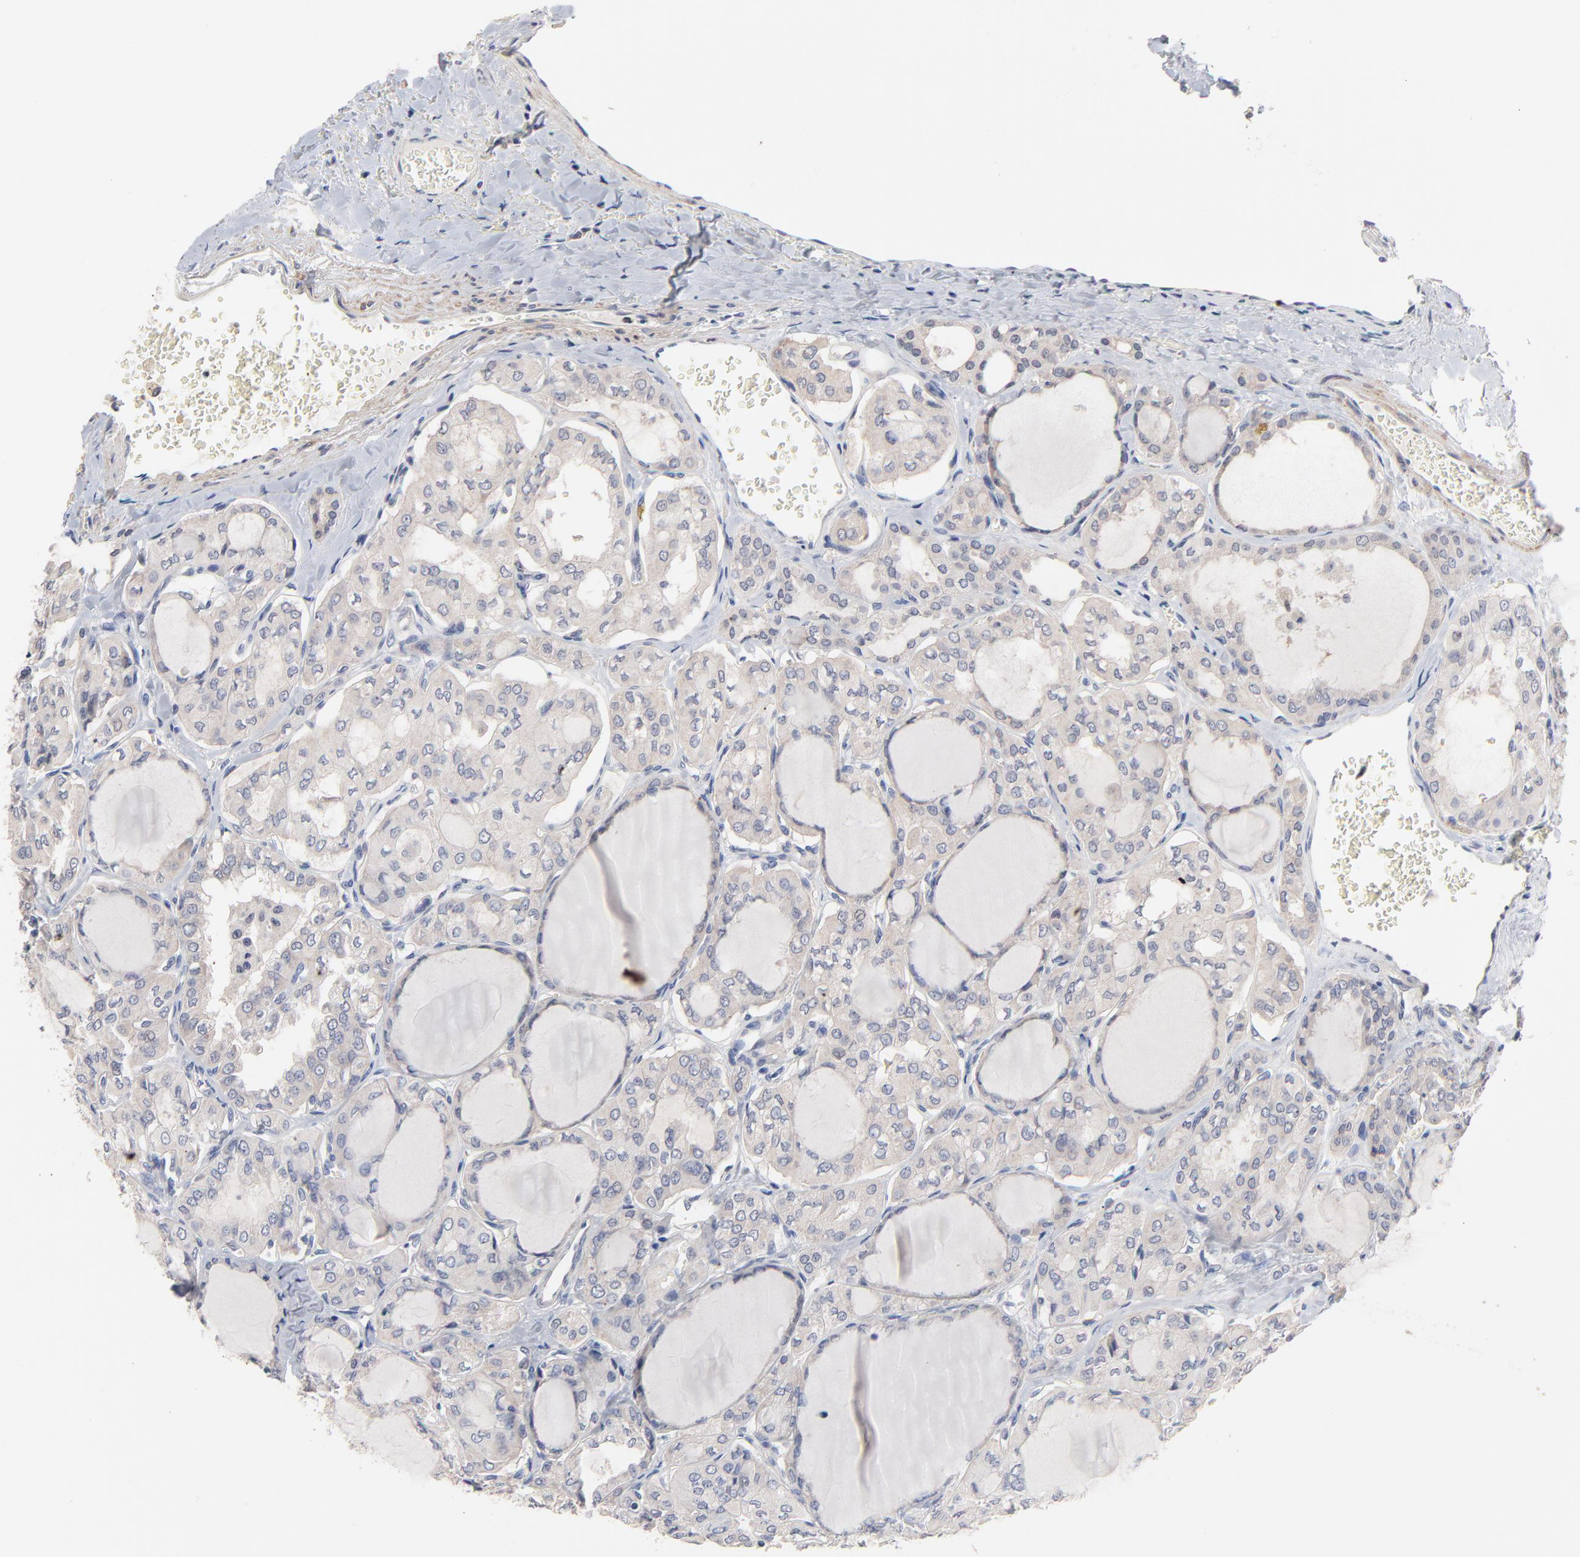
{"staining": {"intensity": "weak", "quantity": "25%-75%", "location": "cytoplasmic/membranous"}, "tissue": "thyroid cancer", "cell_type": "Tumor cells", "image_type": "cancer", "snomed": [{"axis": "morphology", "description": "Papillary adenocarcinoma, NOS"}, {"axis": "topography", "description": "Thyroid gland"}], "caption": "This is an image of immunohistochemistry staining of thyroid papillary adenocarcinoma, which shows weak staining in the cytoplasmic/membranous of tumor cells.", "gene": "AADAC", "patient": {"sex": "male", "age": 20}}